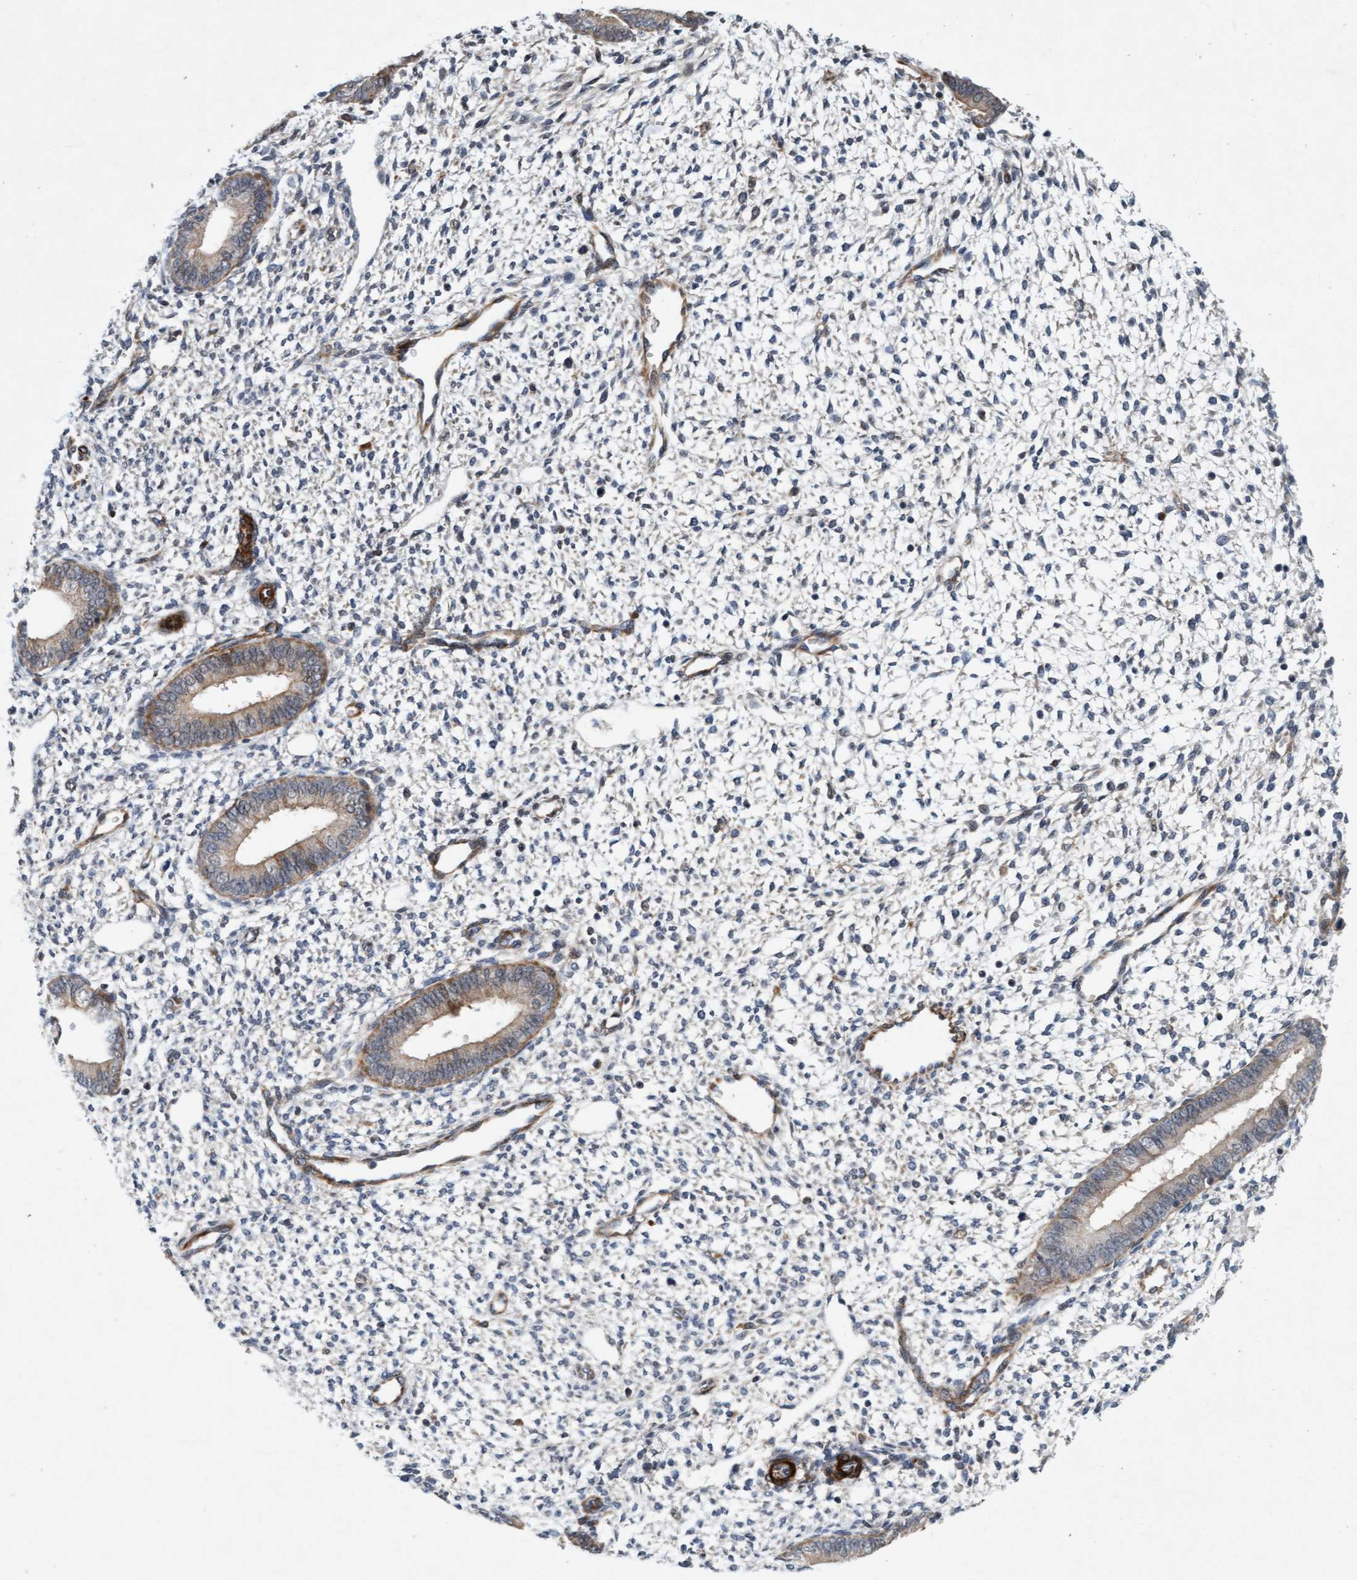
{"staining": {"intensity": "negative", "quantity": "none", "location": "none"}, "tissue": "endometrium", "cell_type": "Cells in endometrial stroma", "image_type": "normal", "snomed": [{"axis": "morphology", "description": "Normal tissue, NOS"}, {"axis": "topography", "description": "Endometrium"}], "caption": "Immunohistochemical staining of normal human endometrium demonstrates no significant staining in cells in endometrial stroma.", "gene": "TMEM70", "patient": {"sex": "female", "age": 46}}